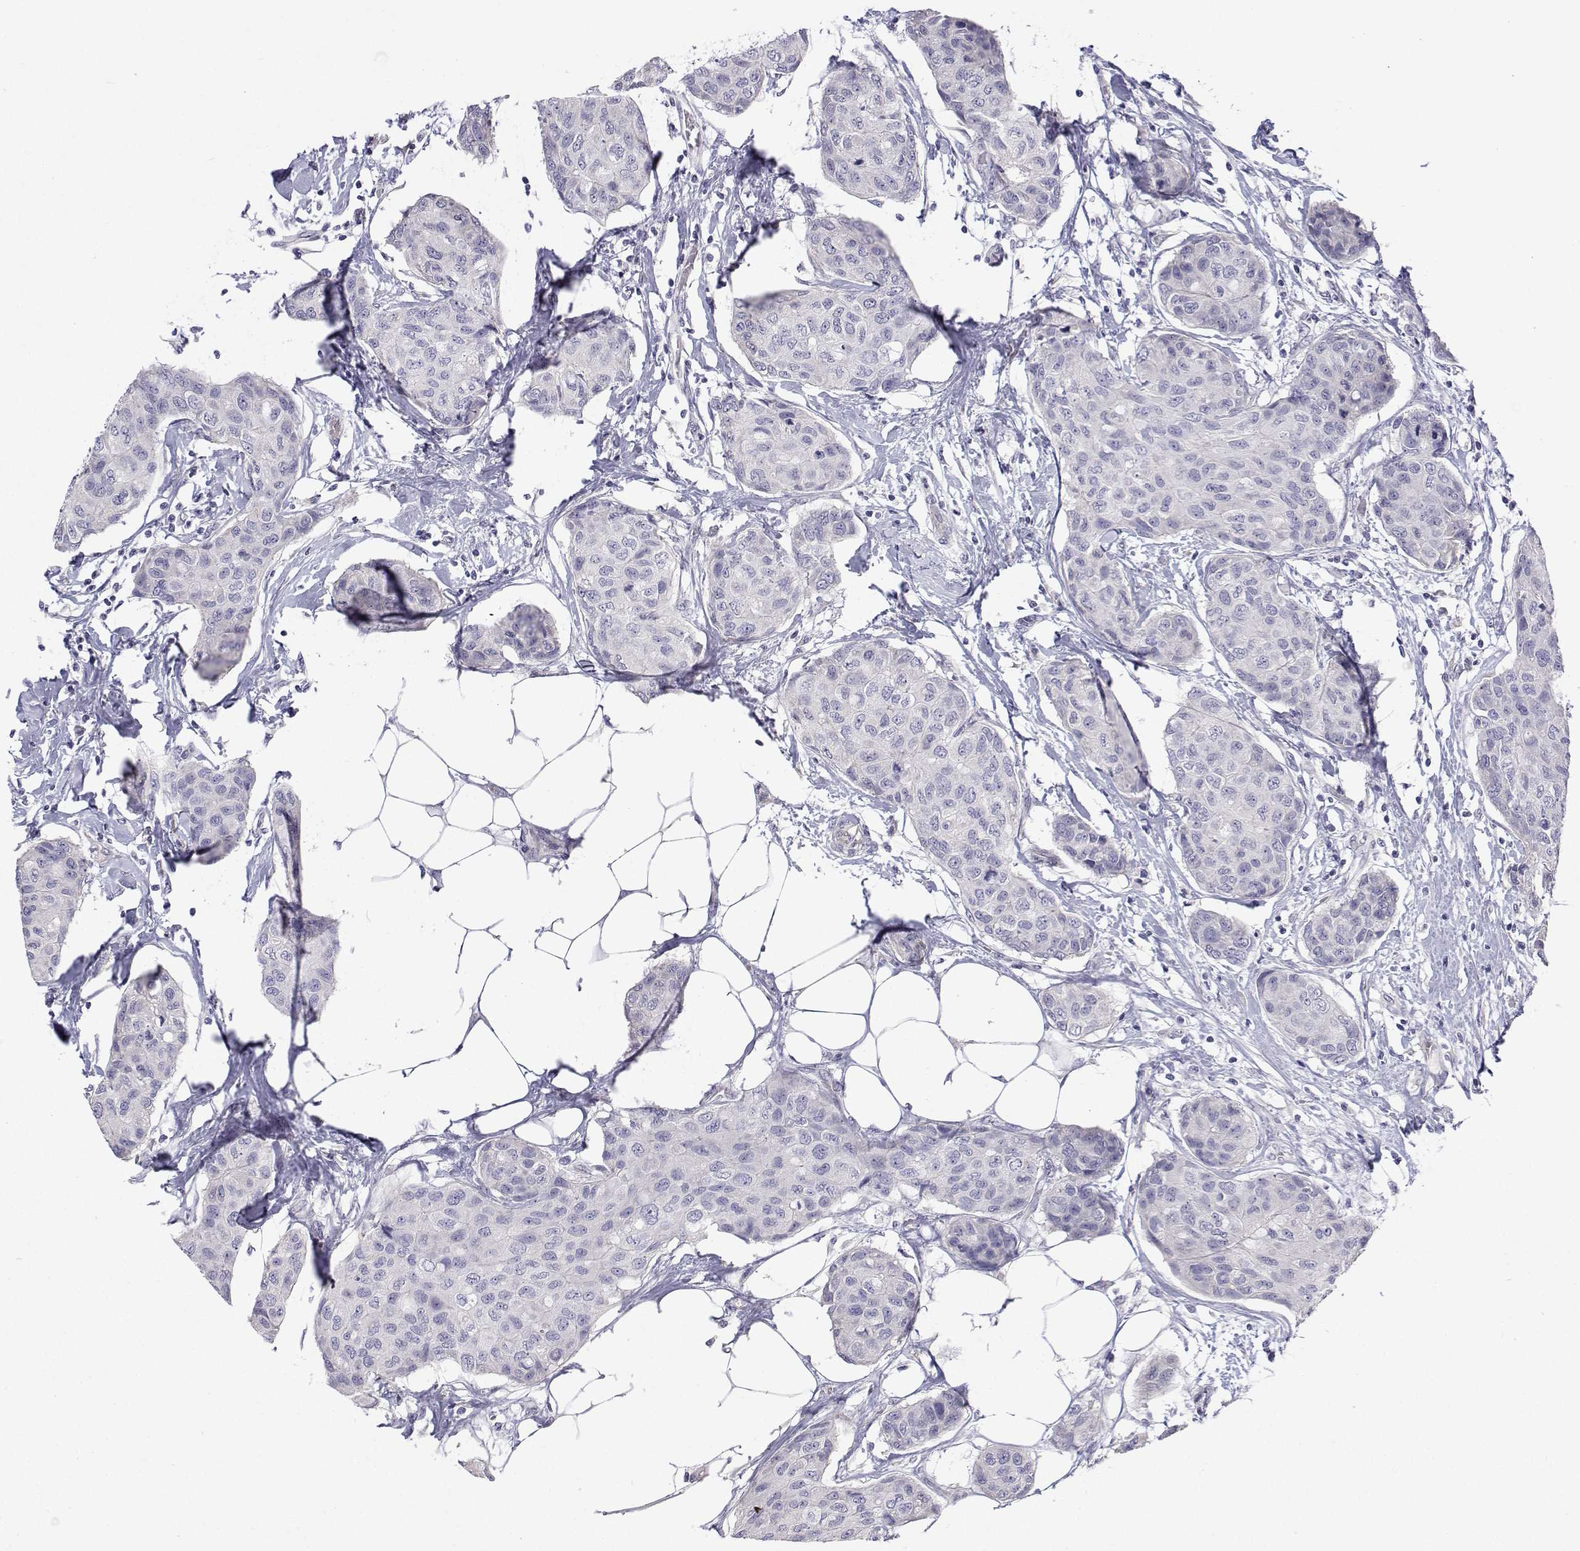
{"staining": {"intensity": "negative", "quantity": "none", "location": "none"}, "tissue": "breast cancer", "cell_type": "Tumor cells", "image_type": "cancer", "snomed": [{"axis": "morphology", "description": "Duct carcinoma"}, {"axis": "topography", "description": "Breast"}], "caption": "Immunohistochemistry (IHC) of breast infiltrating ductal carcinoma reveals no expression in tumor cells.", "gene": "ANKRD65", "patient": {"sex": "female", "age": 80}}